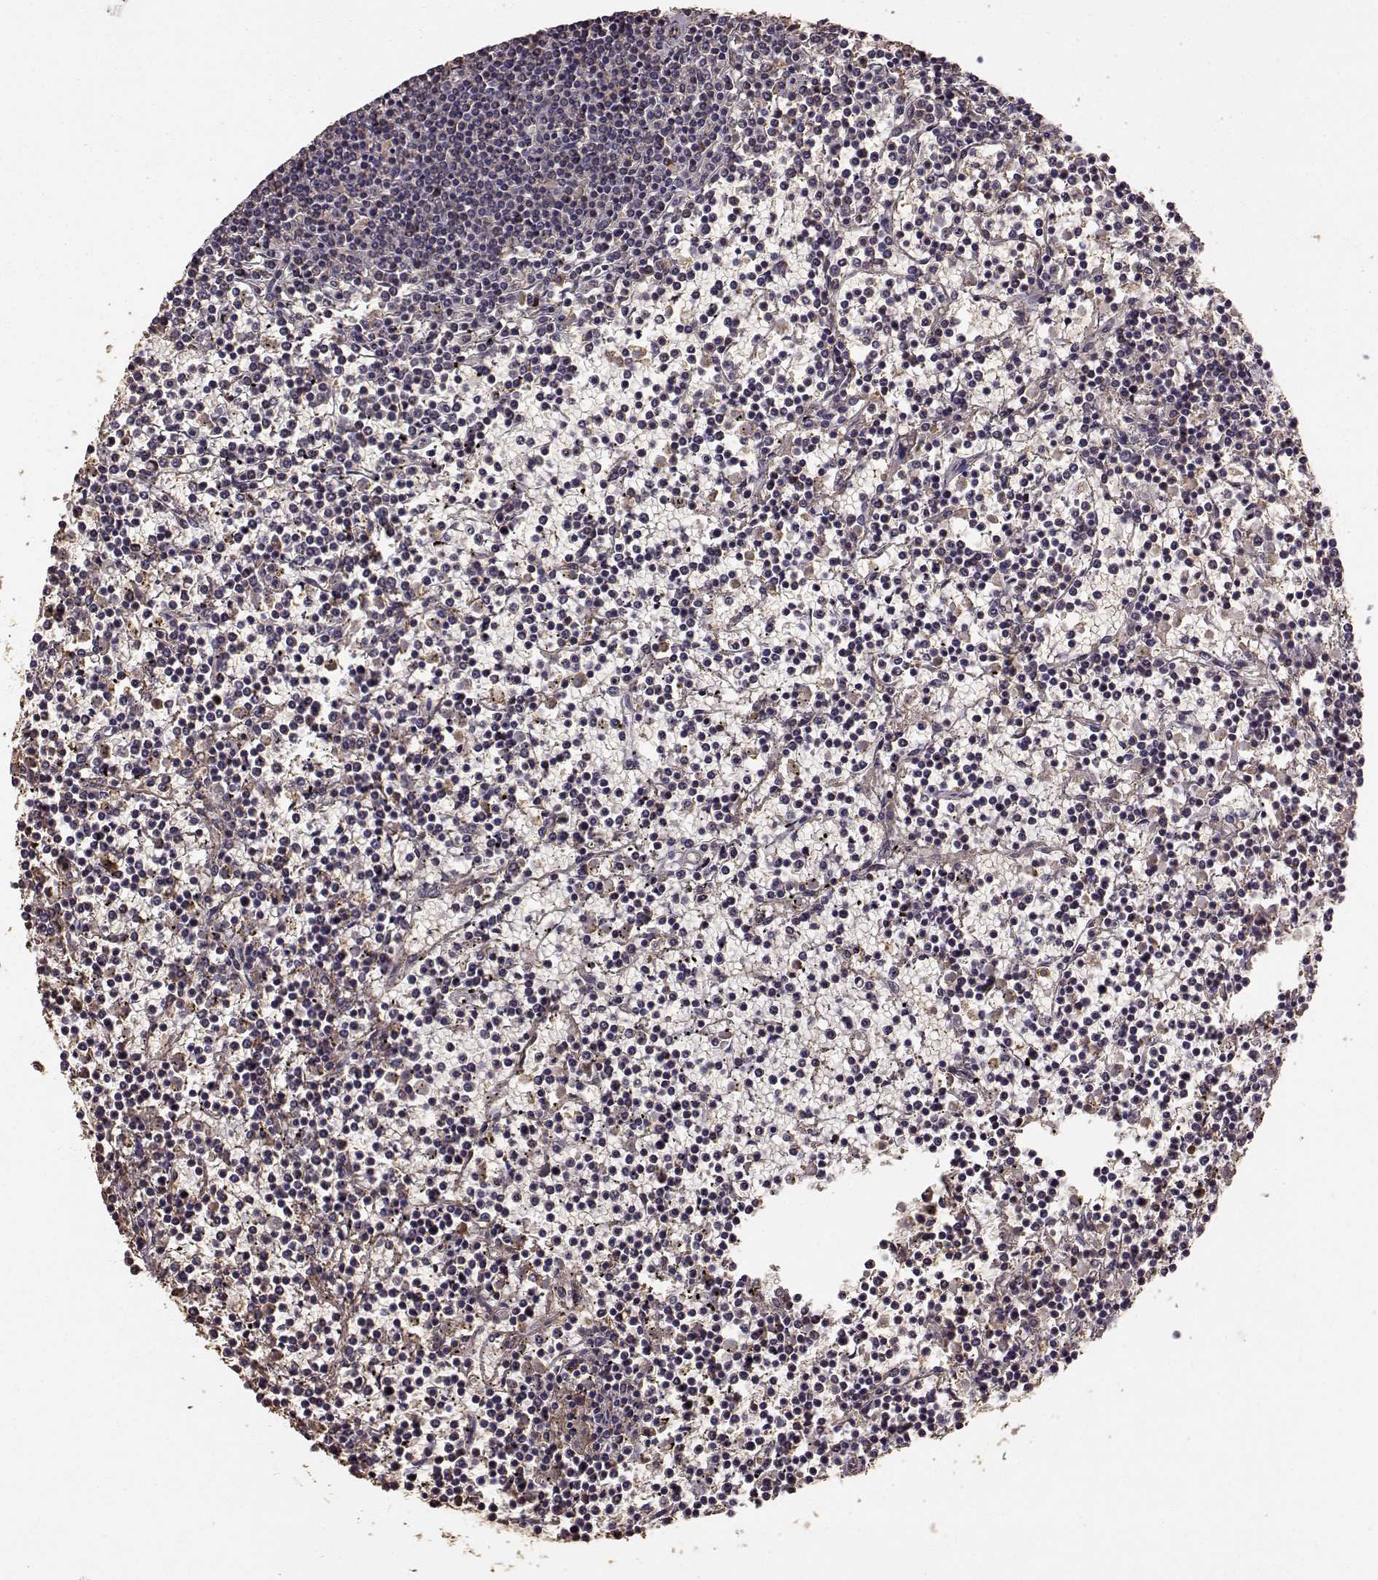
{"staining": {"intensity": "negative", "quantity": "none", "location": "none"}, "tissue": "lymphoma", "cell_type": "Tumor cells", "image_type": "cancer", "snomed": [{"axis": "morphology", "description": "Malignant lymphoma, non-Hodgkin's type, Low grade"}, {"axis": "topography", "description": "Spleen"}], "caption": "Immunohistochemistry image of neoplastic tissue: human low-grade malignant lymphoma, non-Hodgkin's type stained with DAB reveals no significant protein staining in tumor cells.", "gene": "PTGES2", "patient": {"sex": "female", "age": 19}}